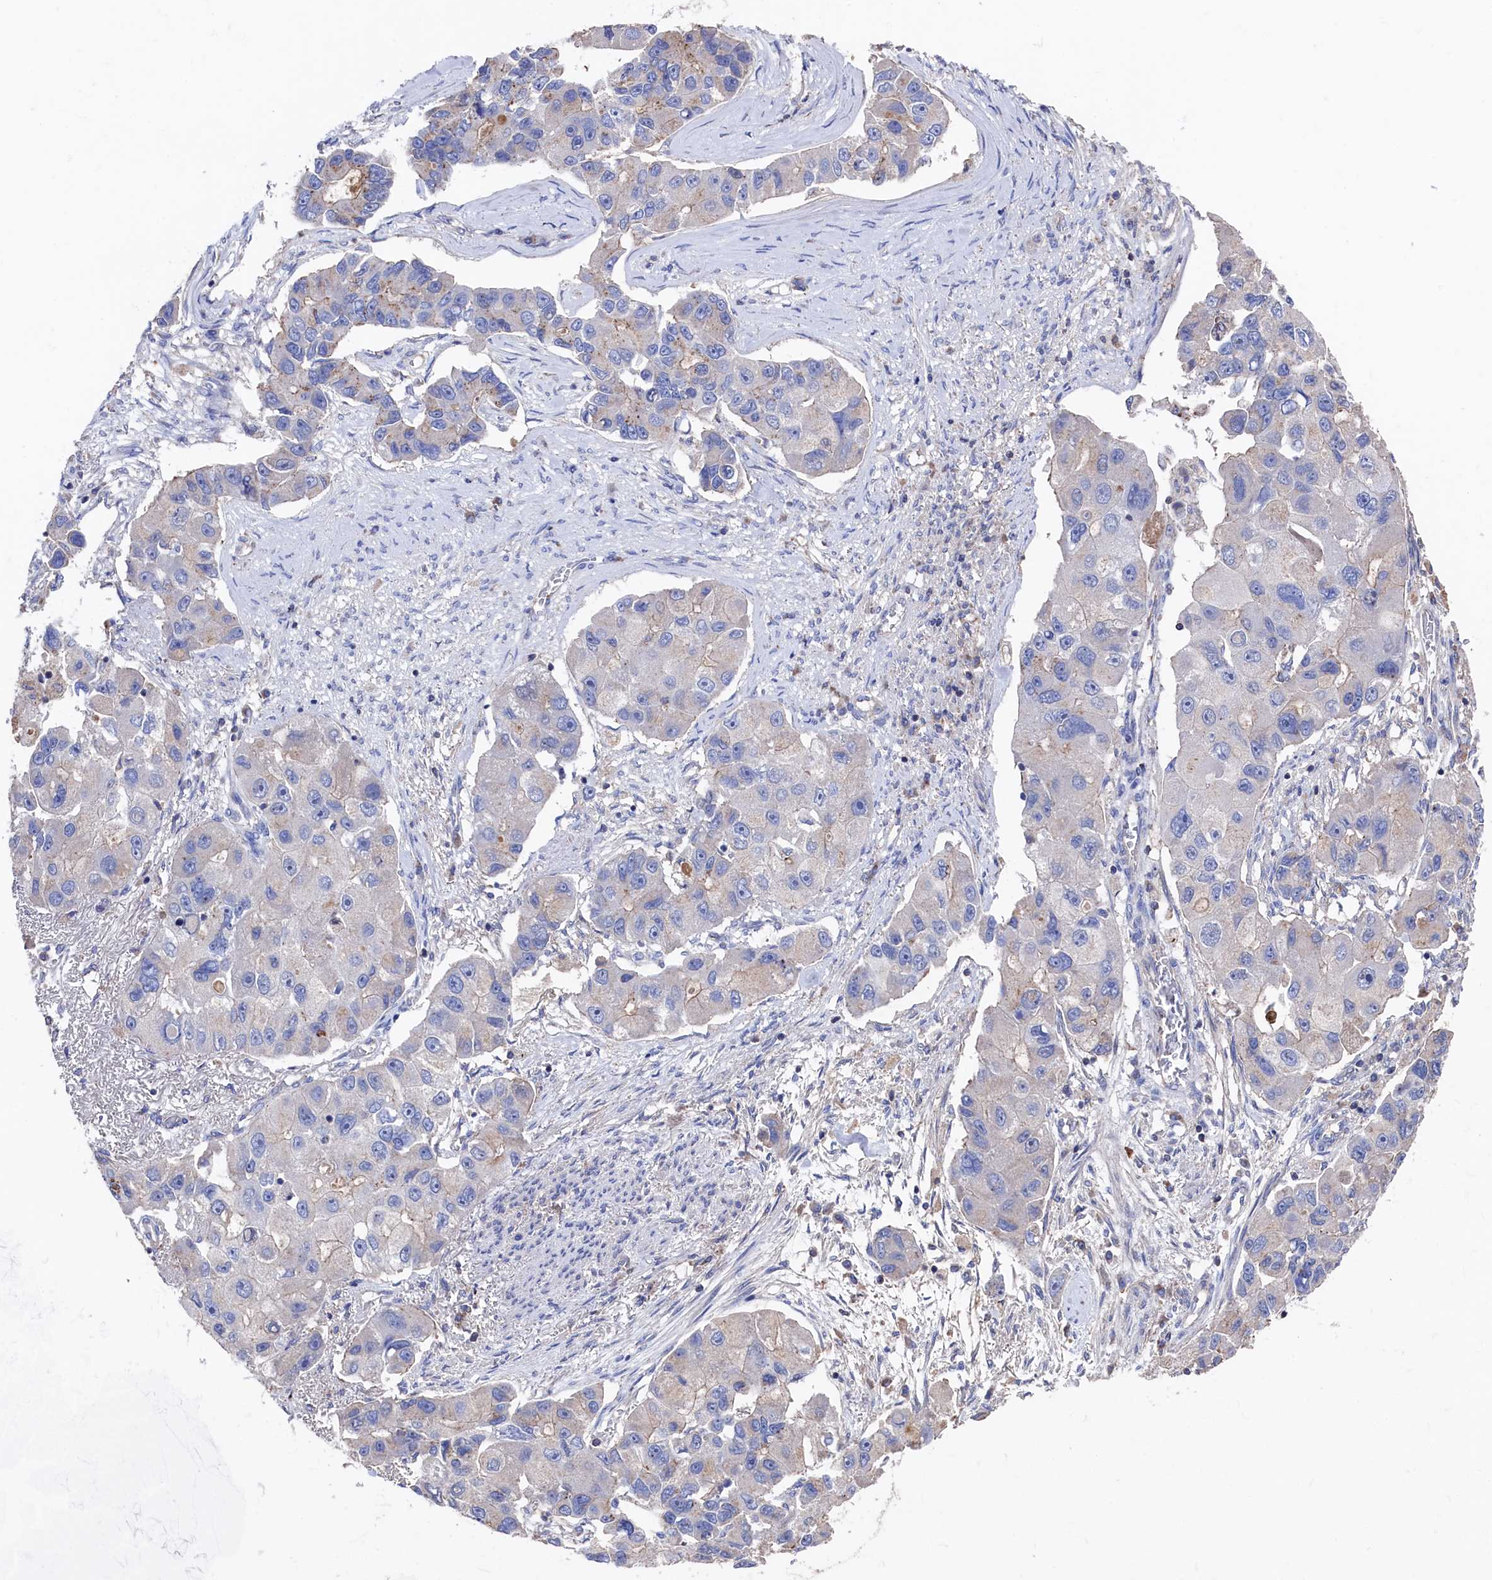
{"staining": {"intensity": "negative", "quantity": "none", "location": "none"}, "tissue": "lung cancer", "cell_type": "Tumor cells", "image_type": "cancer", "snomed": [{"axis": "morphology", "description": "Adenocarcinoma, NOS"}, {"axis": "topography", "description": "Lung"}], "caption": "An immunohistochemistry micrograph of lung cancer is shown. There is no staining in tumor cells of lung cancer.", "gene": "TK2", "patient": {"sex": "female", "age": 54}}